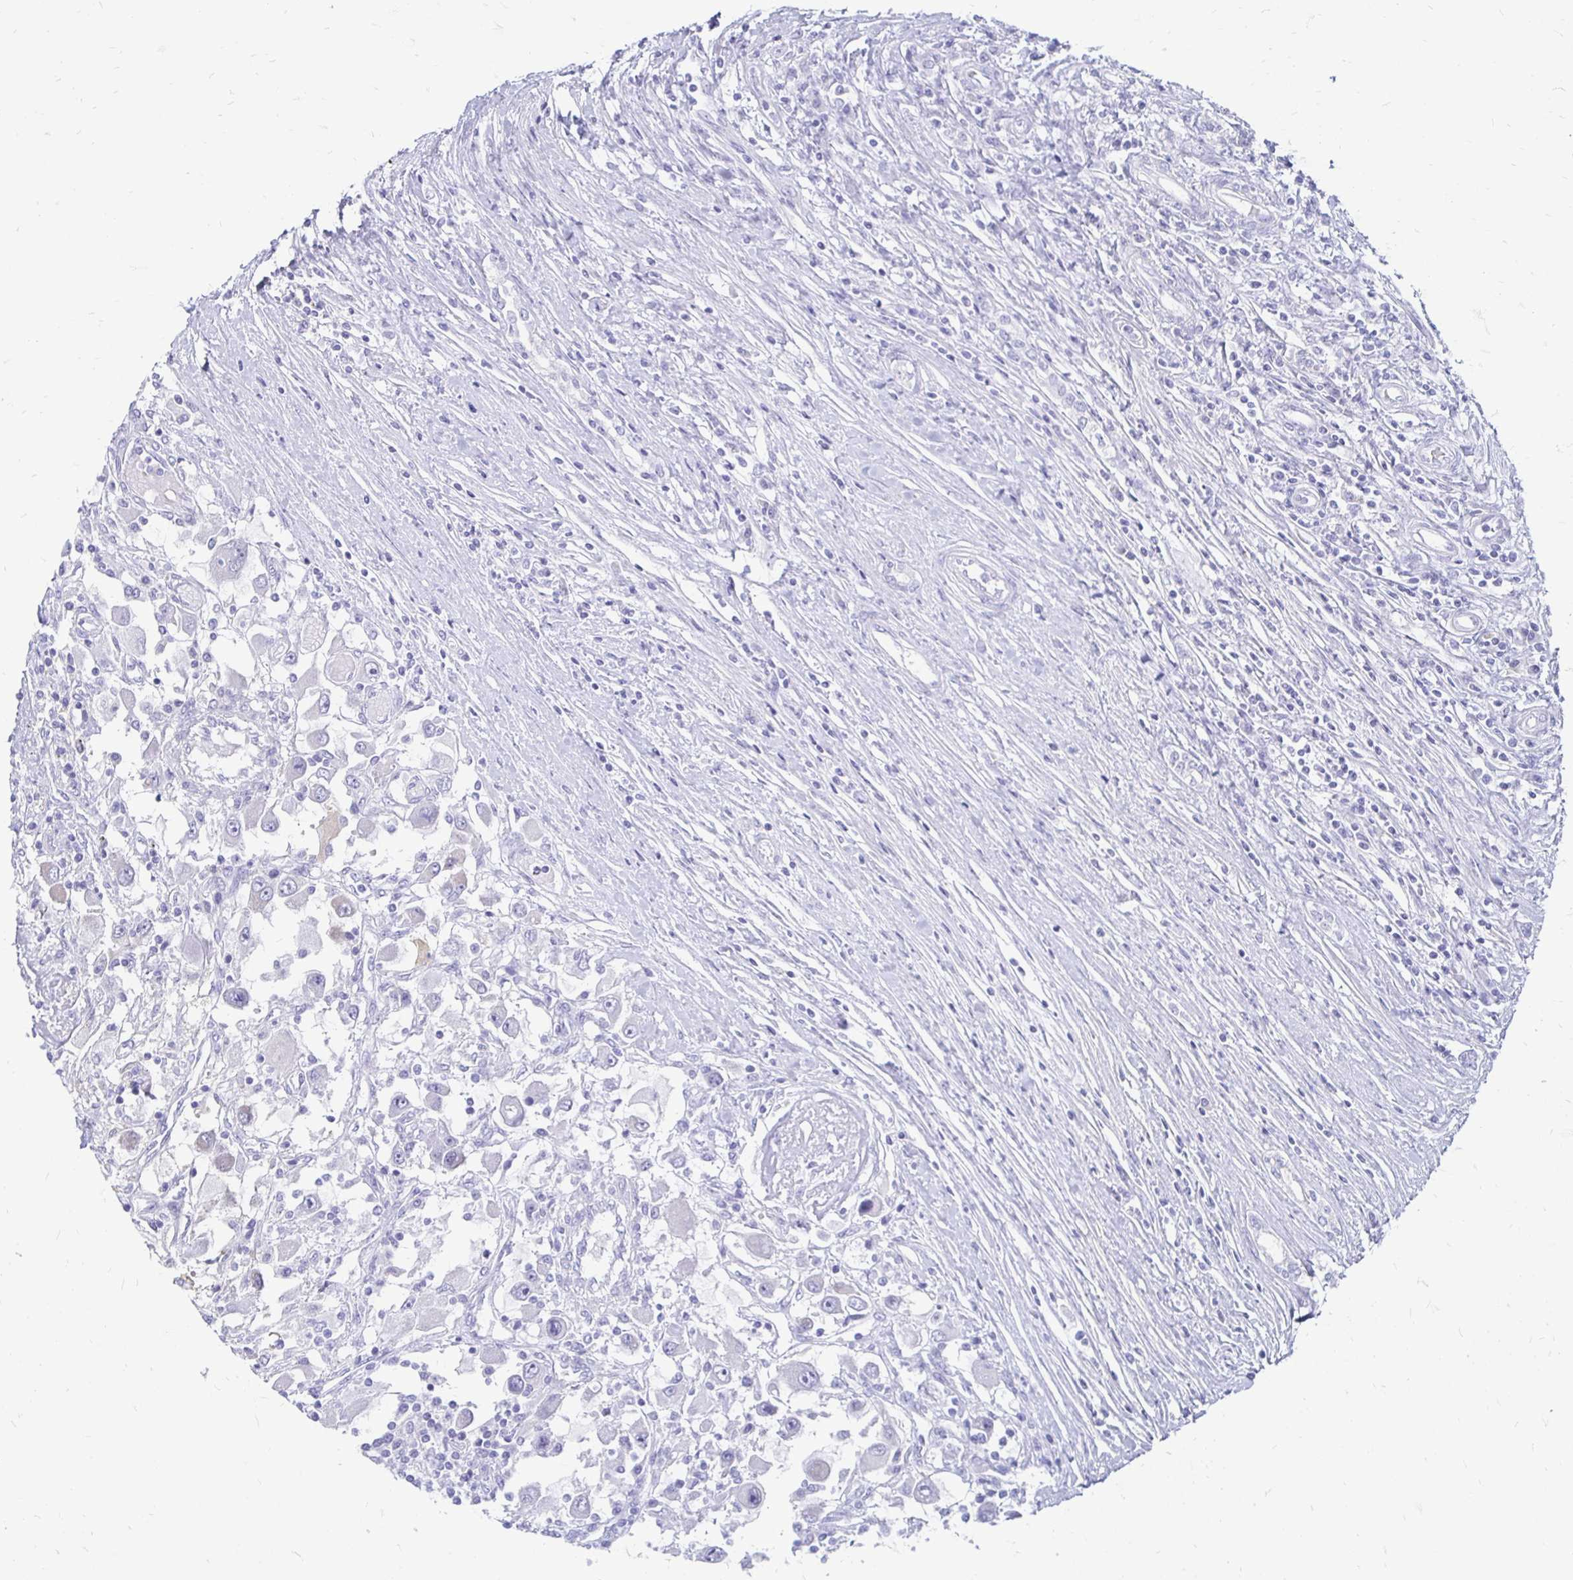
{"staining": {"intensity": "negative", "quantity": "none", "location": "none"}, "tissue": "renal cancer", "cell_type": "Tumor cells", "image_type": "cancer", "snomed": [{"axis": "morphology", "description": "Adenocarcinoma, NOS"}, {"axis": "topography", "description": "Kidney"}], "caption": "Human renal cancer (adenocarcinoma) stained for a protein using immunohistochemistry (IHC) shows no positivity in tumor cells.", "gene": "PEG10", "patient": {"sex": "female", "age": 67}}